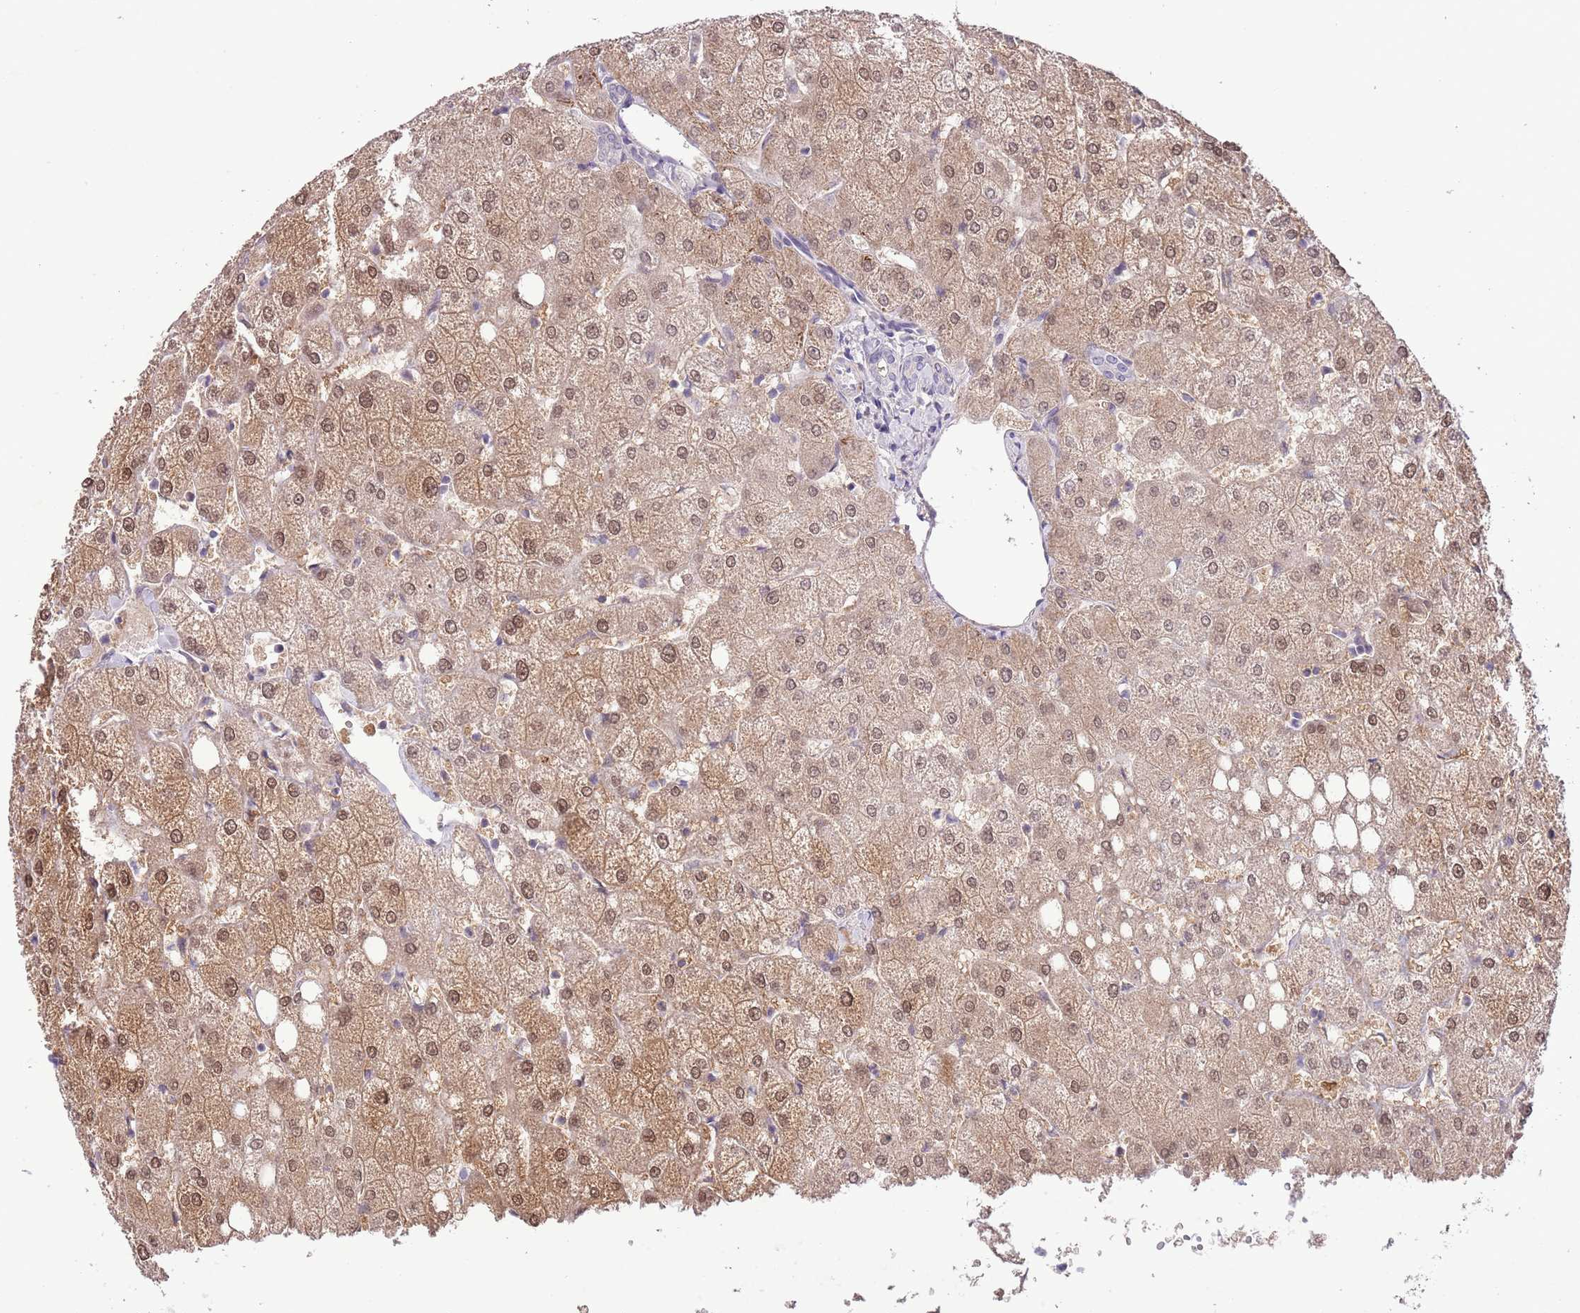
{"staining": {"intensity": "negative", "quantity": "none", "location": "none"}, "tissue": "liver", "cell_type": "Cholangiocytes", "image_type": "normal", "snomed": [{"axis": "morphology", "description": "Normal tissue, NOS"}, {"axis": "topography", "description": "Liver"}], "caption": "Immunohistochemical staining of normal liver exhibits no significant expression in cholangiocytes.", "gene": "MIDN", "patient": {"sex": "female", "age": 54}}